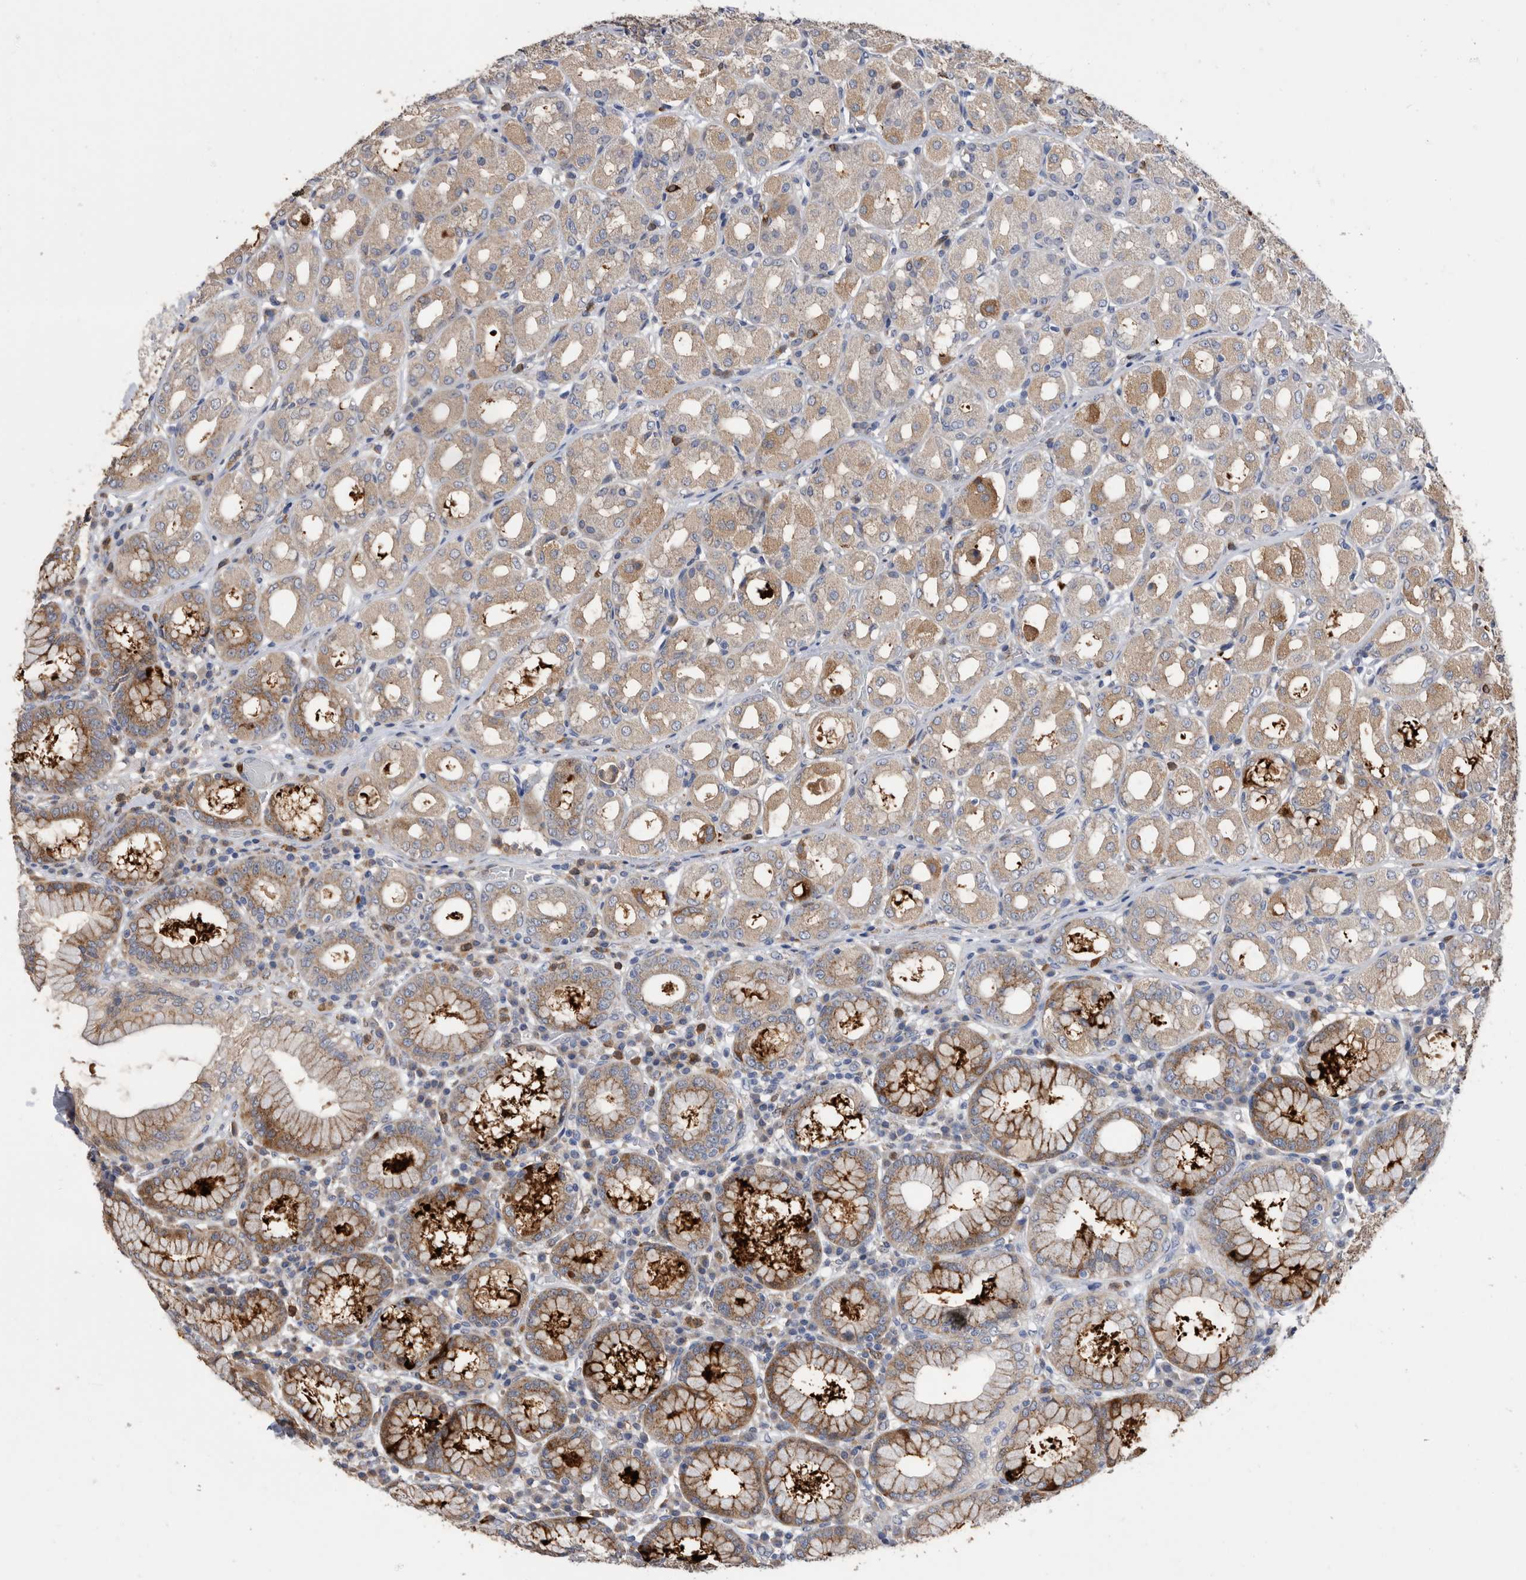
{"staining": {"intensity": "strong", "quantity": "<25%", "location": "cytoplasmic/membranous"}, "tissue": "stomach", "cell_type": "Glandular cells", "image_type": "normal", "snomed": [{"axis": "morphology", "description": "Normal tissue, NOS"}, {"axis": "topography", "description": "Stomach"}, {"axis": "topography", "description": "Stomach, lower"}], "caption": "Unremarkable stomach displays strong cytoplasmic/membranous positivity in about <25% of glandular cells.", "gene": "CRISPLD2", "patient": {"sex": "female", "age": 56}}